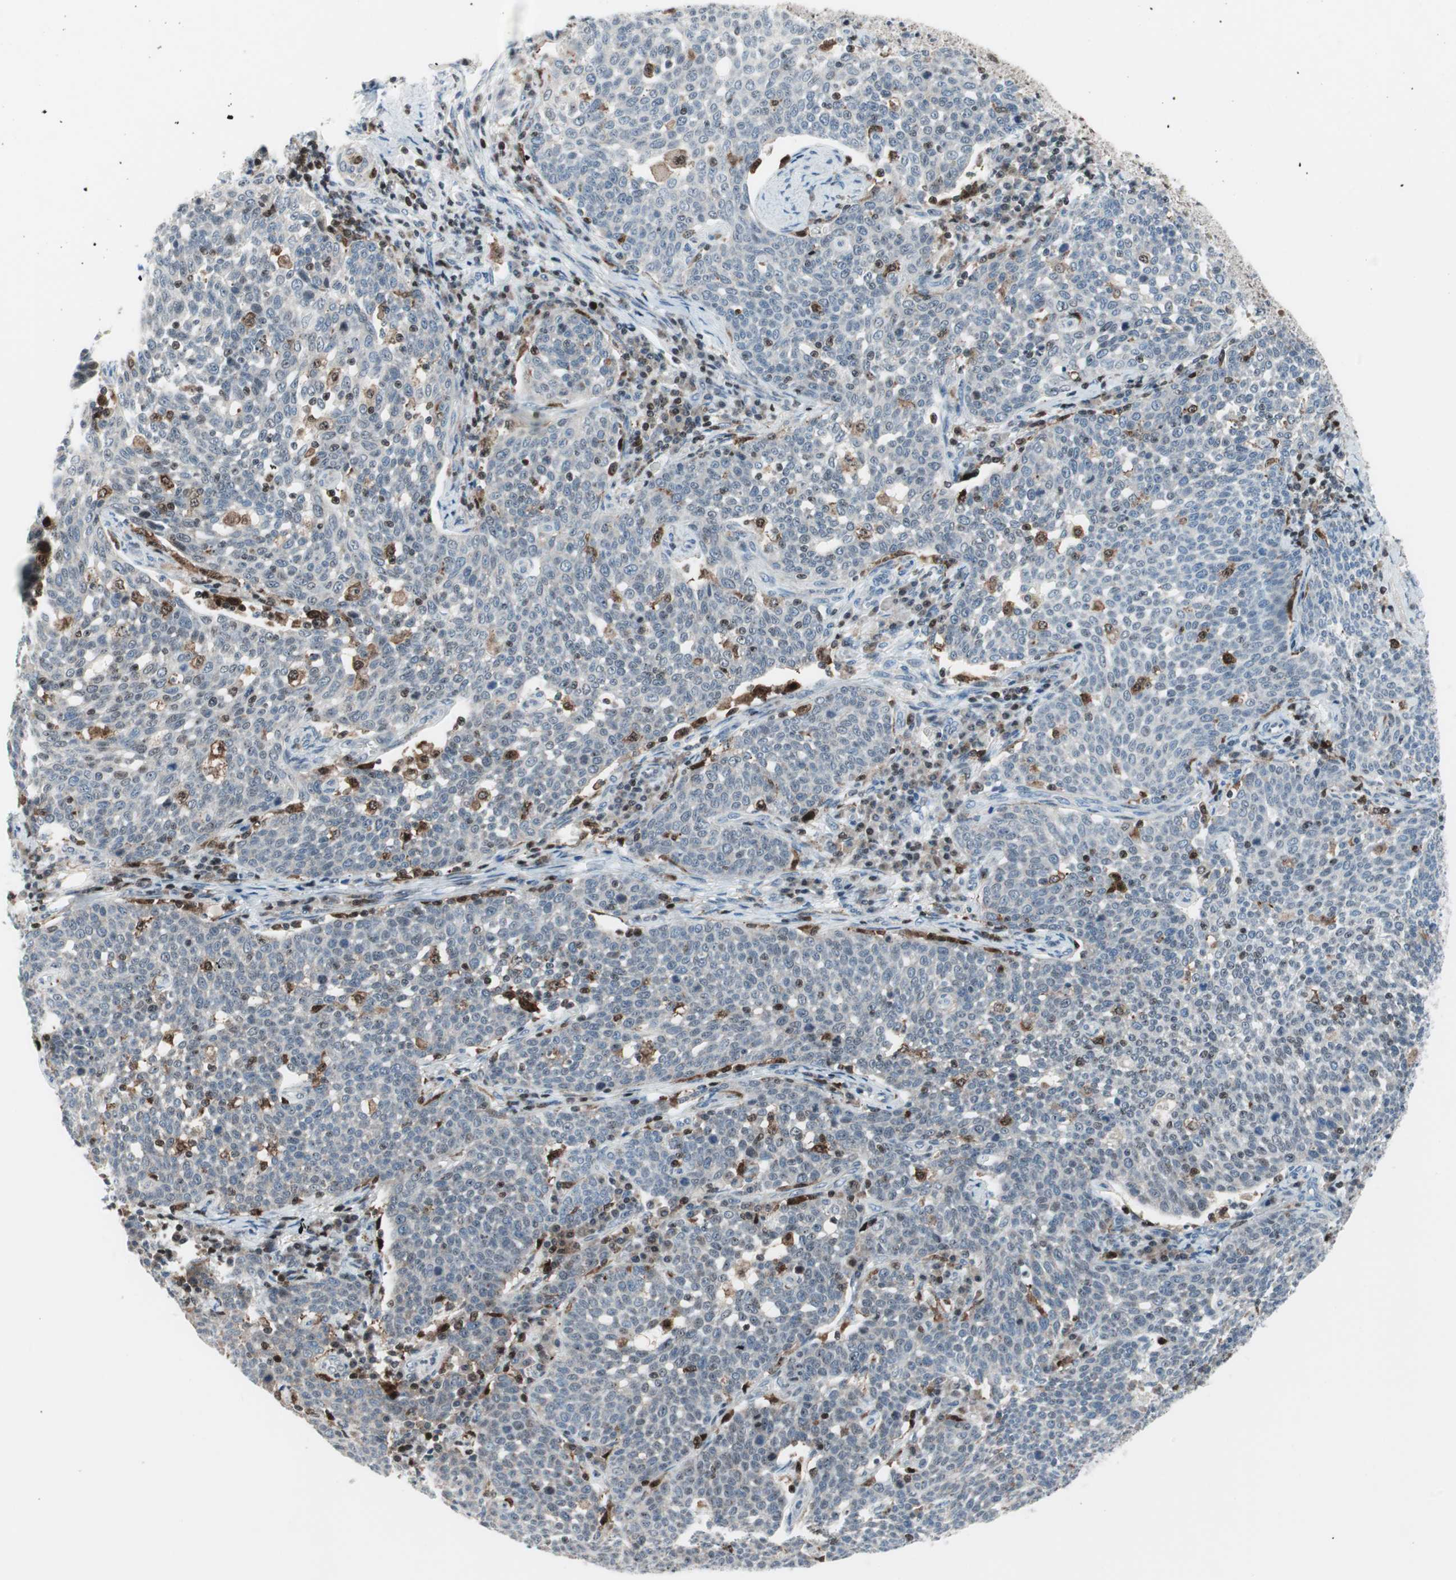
{"staining": {"intensity": "moderate", "quantity": "<25%", "location": "cytoplasmic/membranous,nuclear"}, "tissue": "cervical cancer", "cell_type": "Tumor cells", "image_type": "cancer", "snomed": [{"axis": "morphology", "description": "Squamous cell carcinoma, NOS"}, {"axis": "topography", "description": "Cervix"}], "caption": "IHC photomicrograph of neoplastic tissue: human cervical cancer stained using immunohistochemistry (IHC) shows low levels of moderate protein expression localized specifically in the cytoplasmic/membranous and nuclear of tumor cells, appearing as a cytoplasmic/membranous and nuclear brown color.", "gene": "RGS10", "patient": {"sex": "female", "age": 34}}